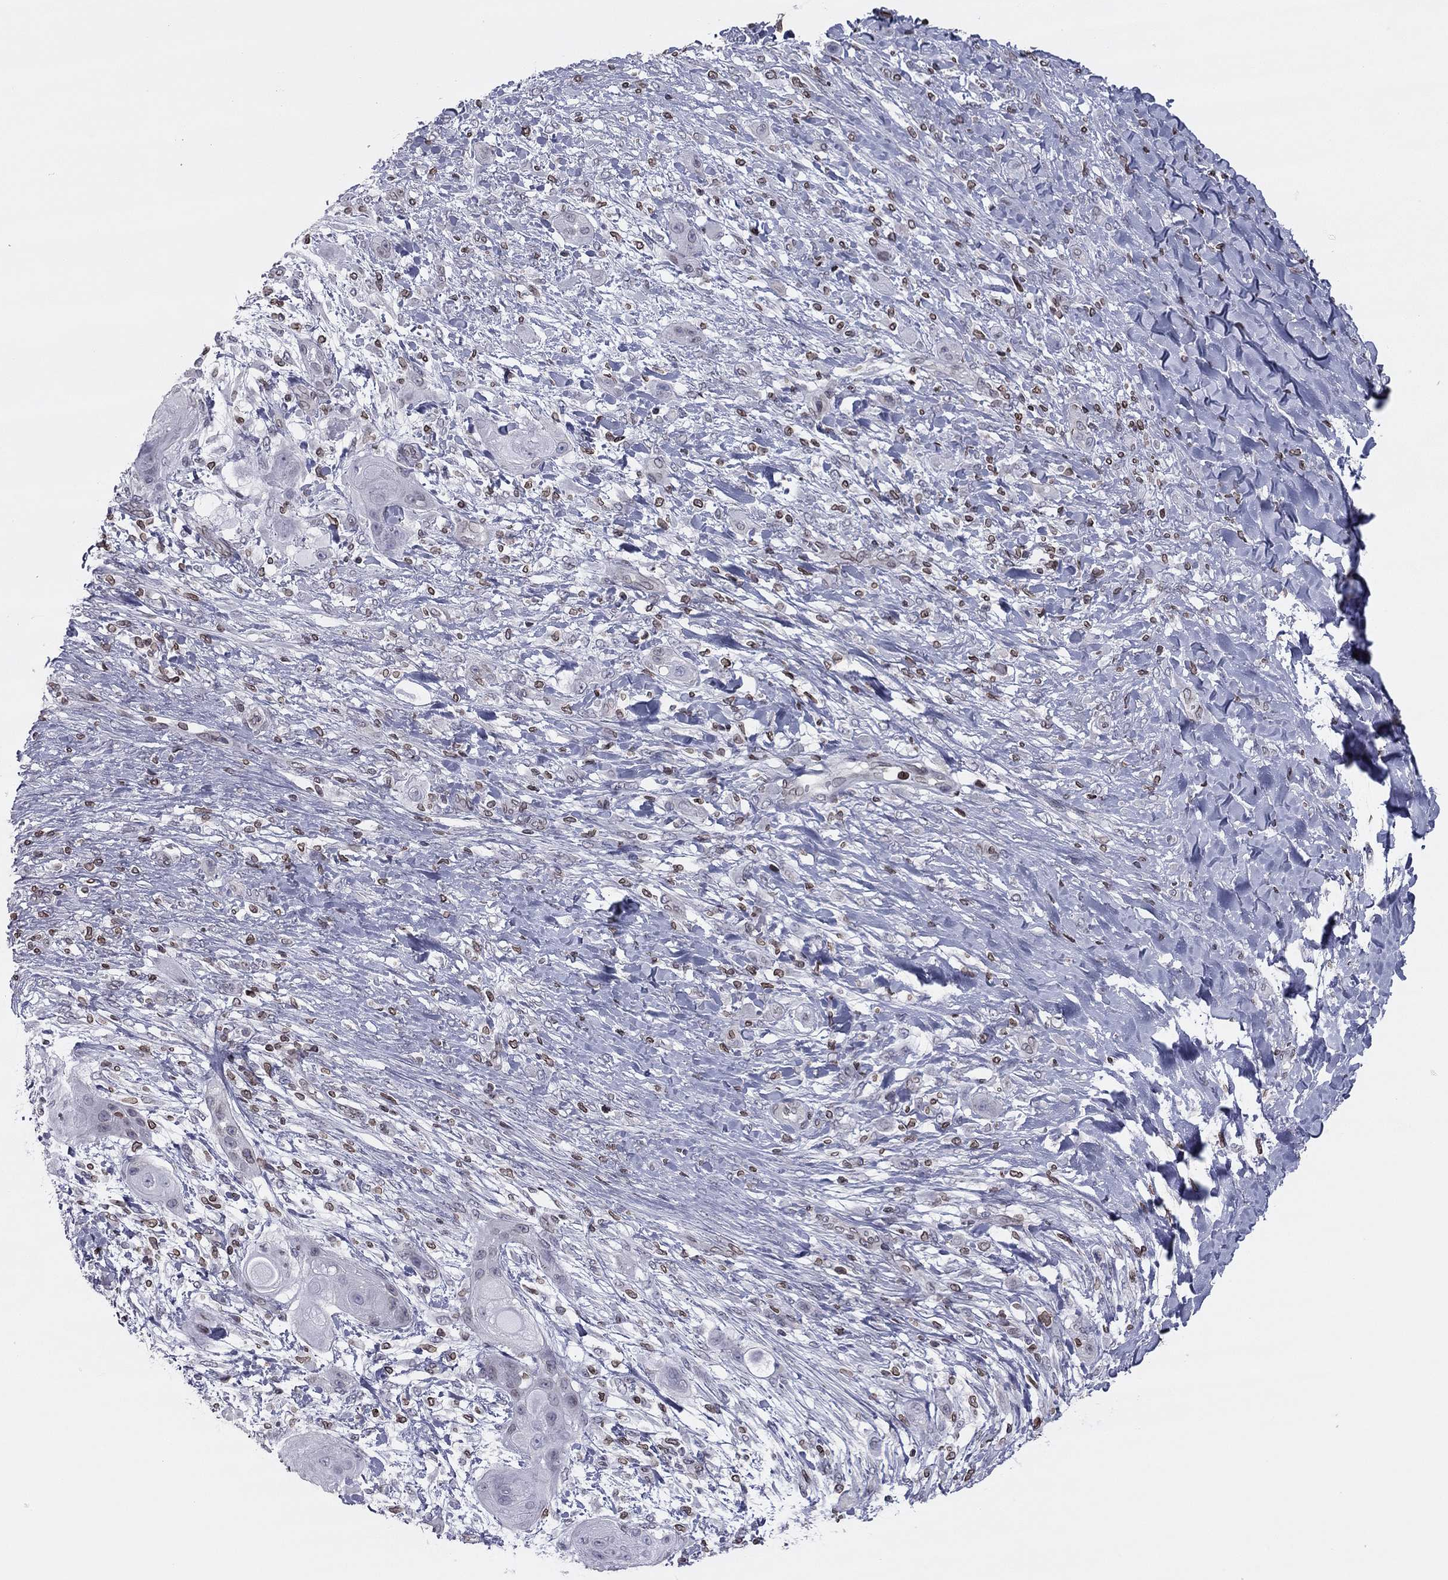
{"staining": {"intensity": "negative", "quantity": "none", "location": "none"}, "tissue": "skin cancer", "cell_type": "Tumor cells", "image_type": "cancer", "snomed": [{"axis": "morphology", "description": "Squamous cell carcinoma, NOS"}, {"axis": "topography", "description": "Skin"}], "caption": "Photomicrograph shows no protein expression in tumor cells of skin squamous cell carcinoma tissue.", "gene": "ESPL1", "patient": {"sex": "male", "age": 62}}